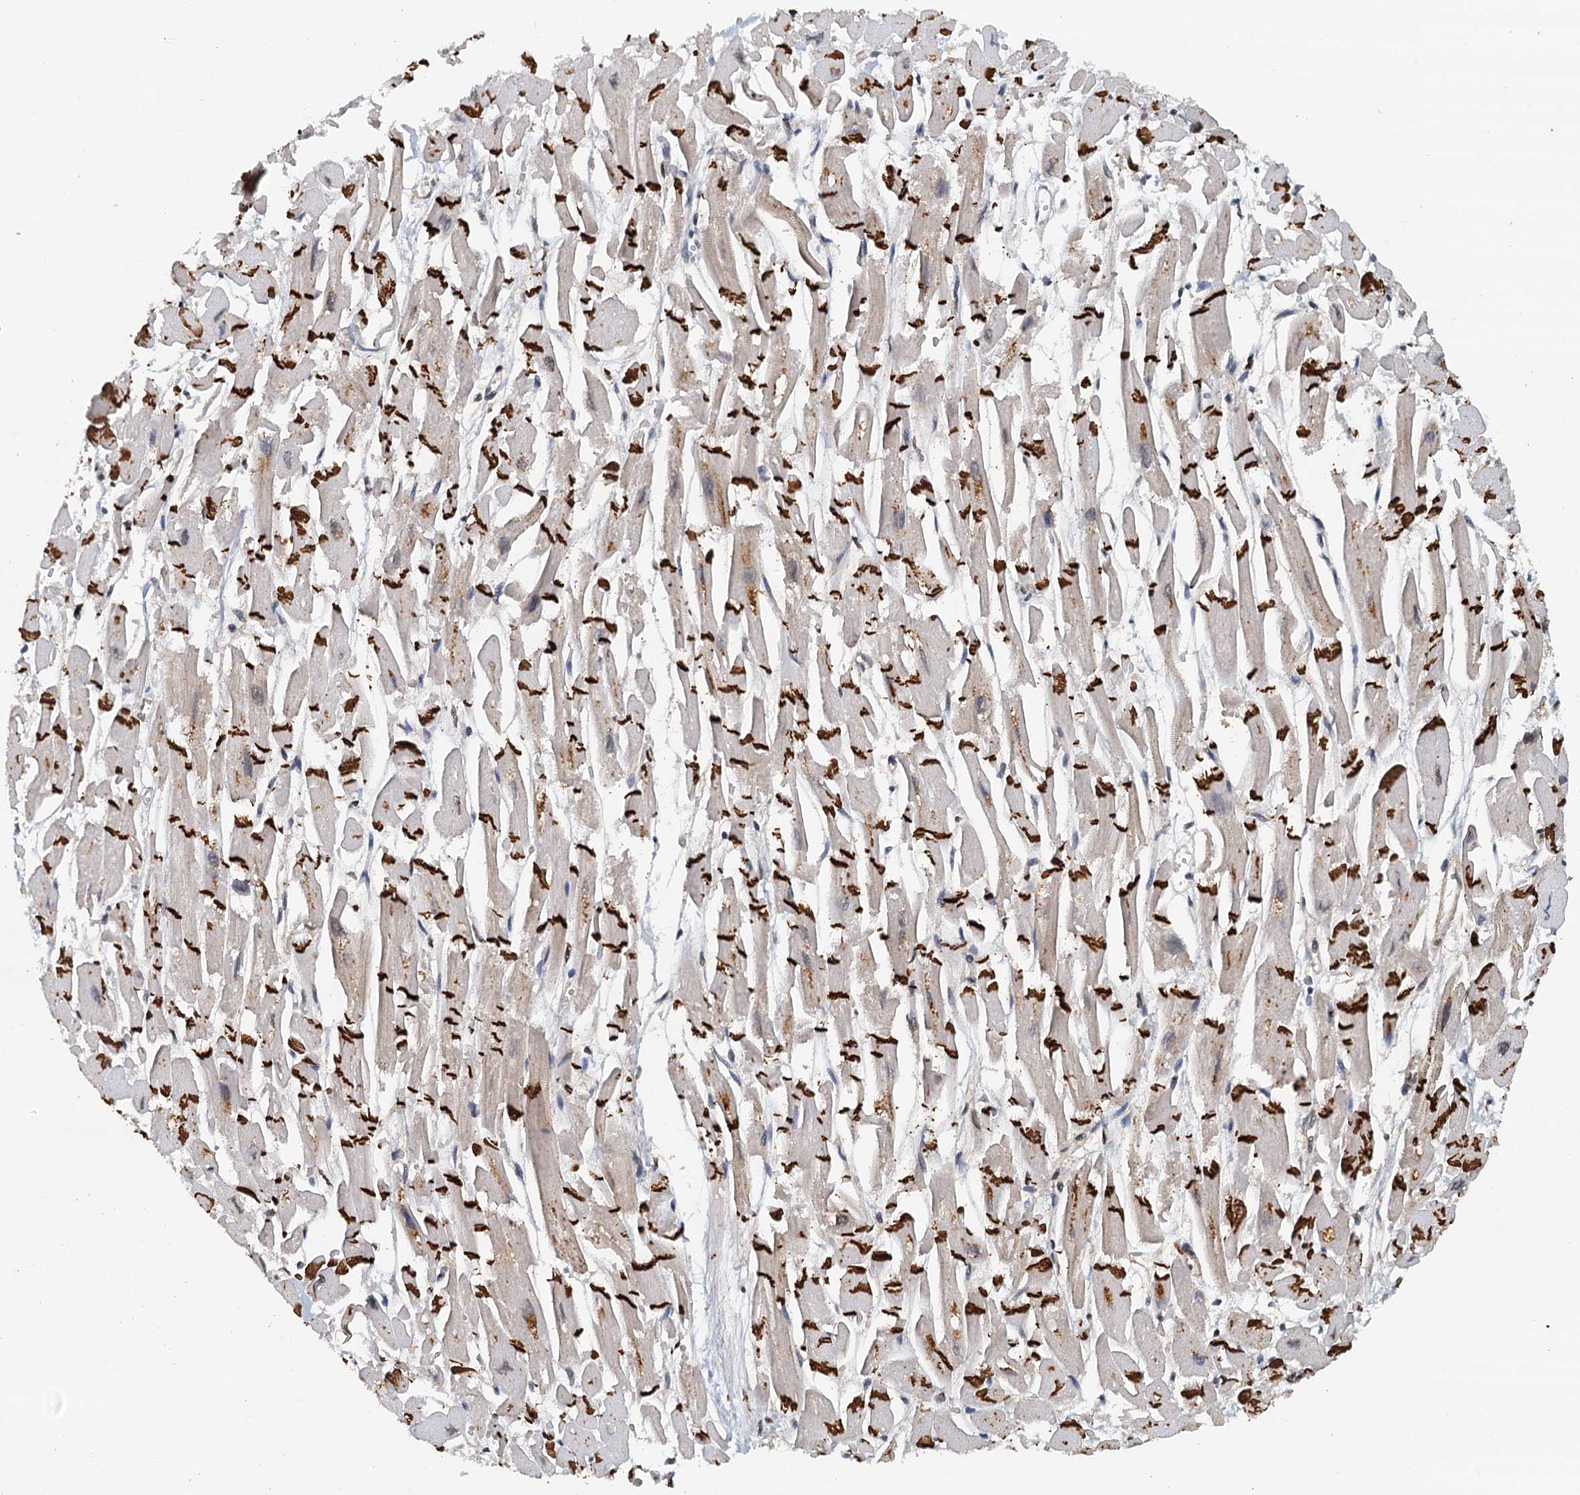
{"staining": {"intensity": "strong", "quantity": "25%-75%", "location": "cytoplasmic/membranous,nuclear"}, "tissue": "heart muscle", "cell_type": "Cardiomyocytes", "image_type": "normal", "snomed": [{"axis": "morphology", "description": "Normal tissue, NOS"}, {"axis": "topography", "description": "Heart"}], "caption": "Protein staining exhibits strong cytoplasmic/membranous,nuclear positivity in about 25%-75% of cardiomyocytes in unremarkable heart muscle.", "gene": "UBL7", "patient": {"sex": "male", "age": 54}}